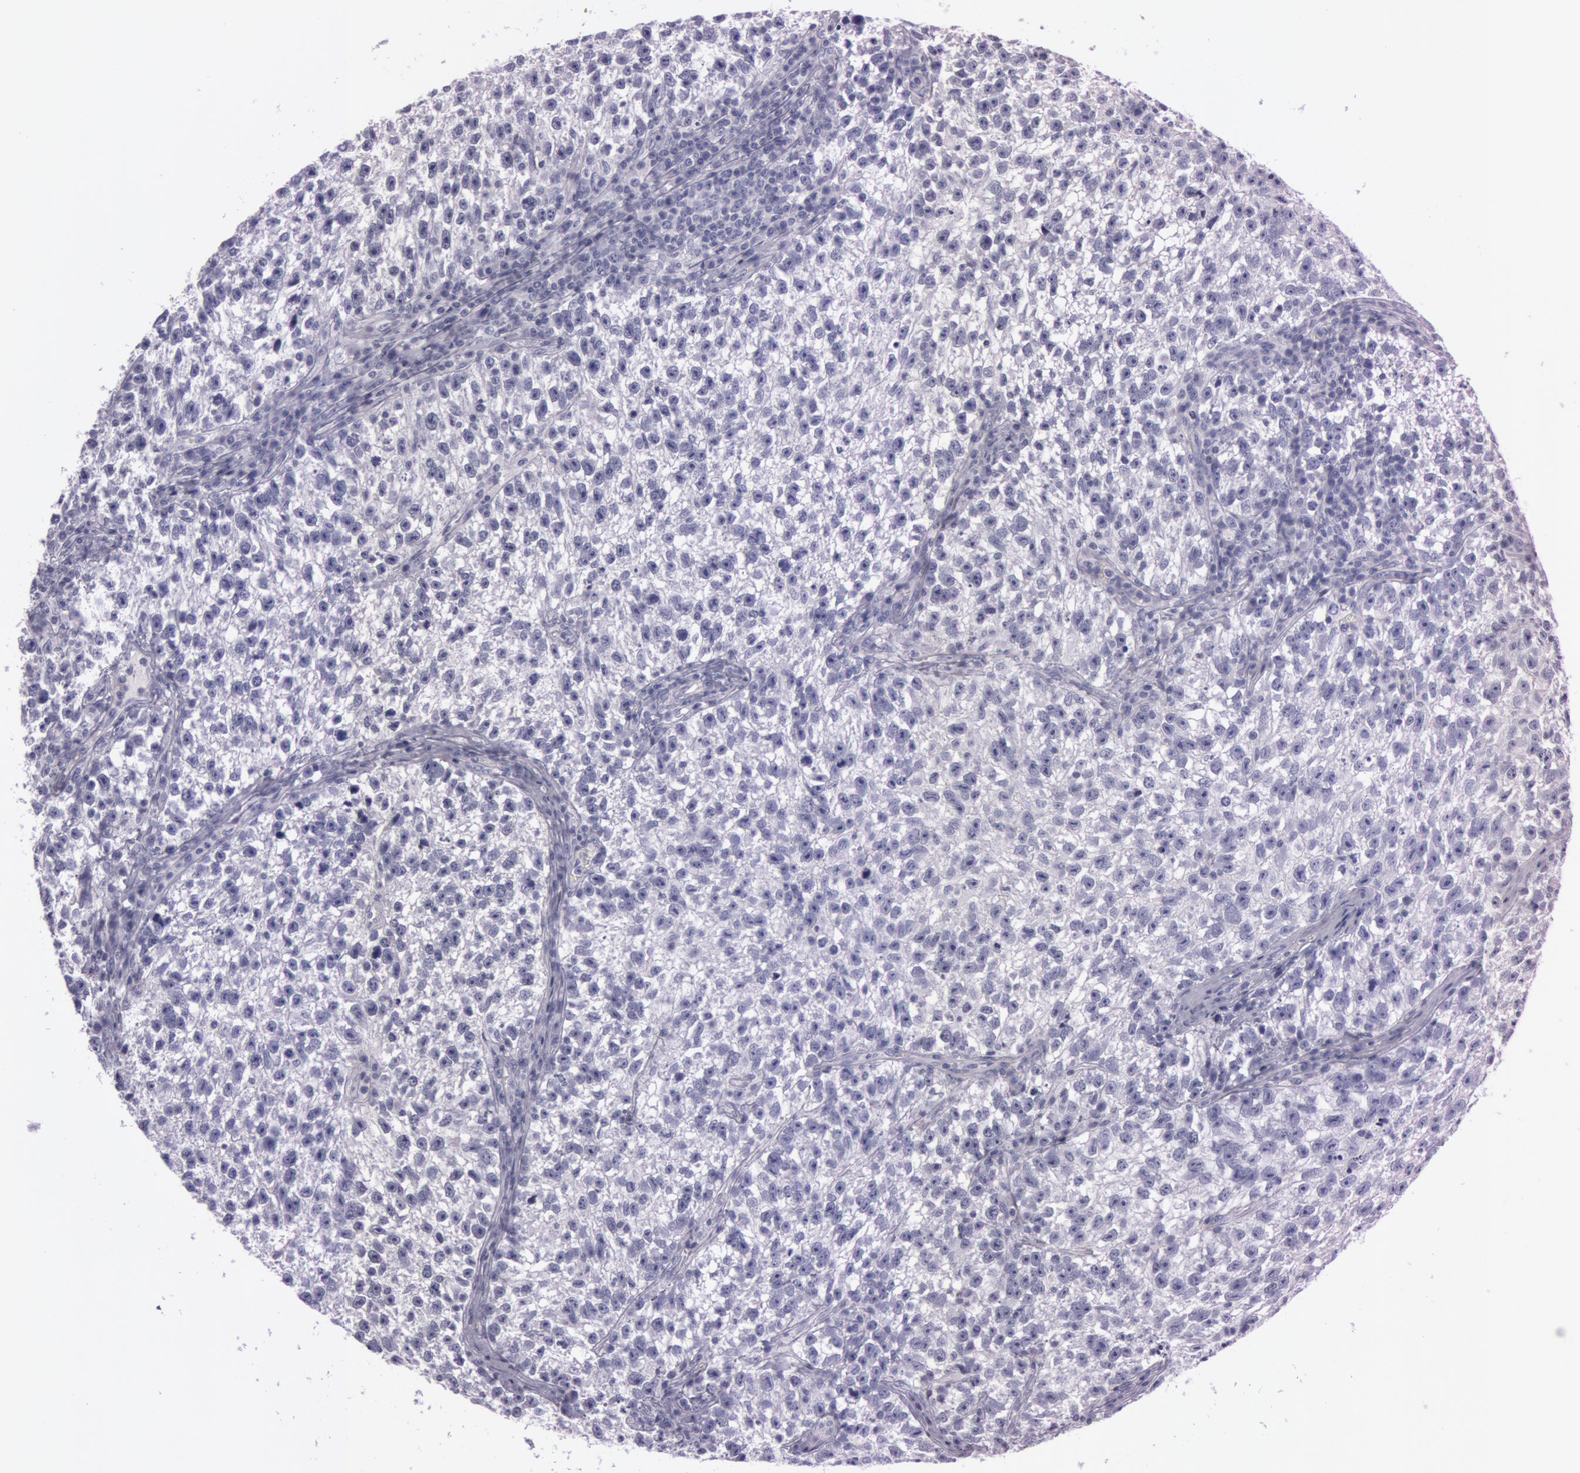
{"staining": {"intensity": "negative", "quantity": "none", "location": "none"}, "tissue": "testis cancer", "cell_type": "Tumor cells", "image_type": "cancer", "snomed": [{"axis": "morphology", "description": "Seminoma, NOS"}, {"axis": "topography", "description": "Testis"}], "caption": "Immunohistochemistry photomicrograph of neoplastic tissue: testis seminoma stained with DAB shows no significant protein expression in tumor cells.", "gene": "S100A7", "patient": {"sex": "male", "age": 38}}